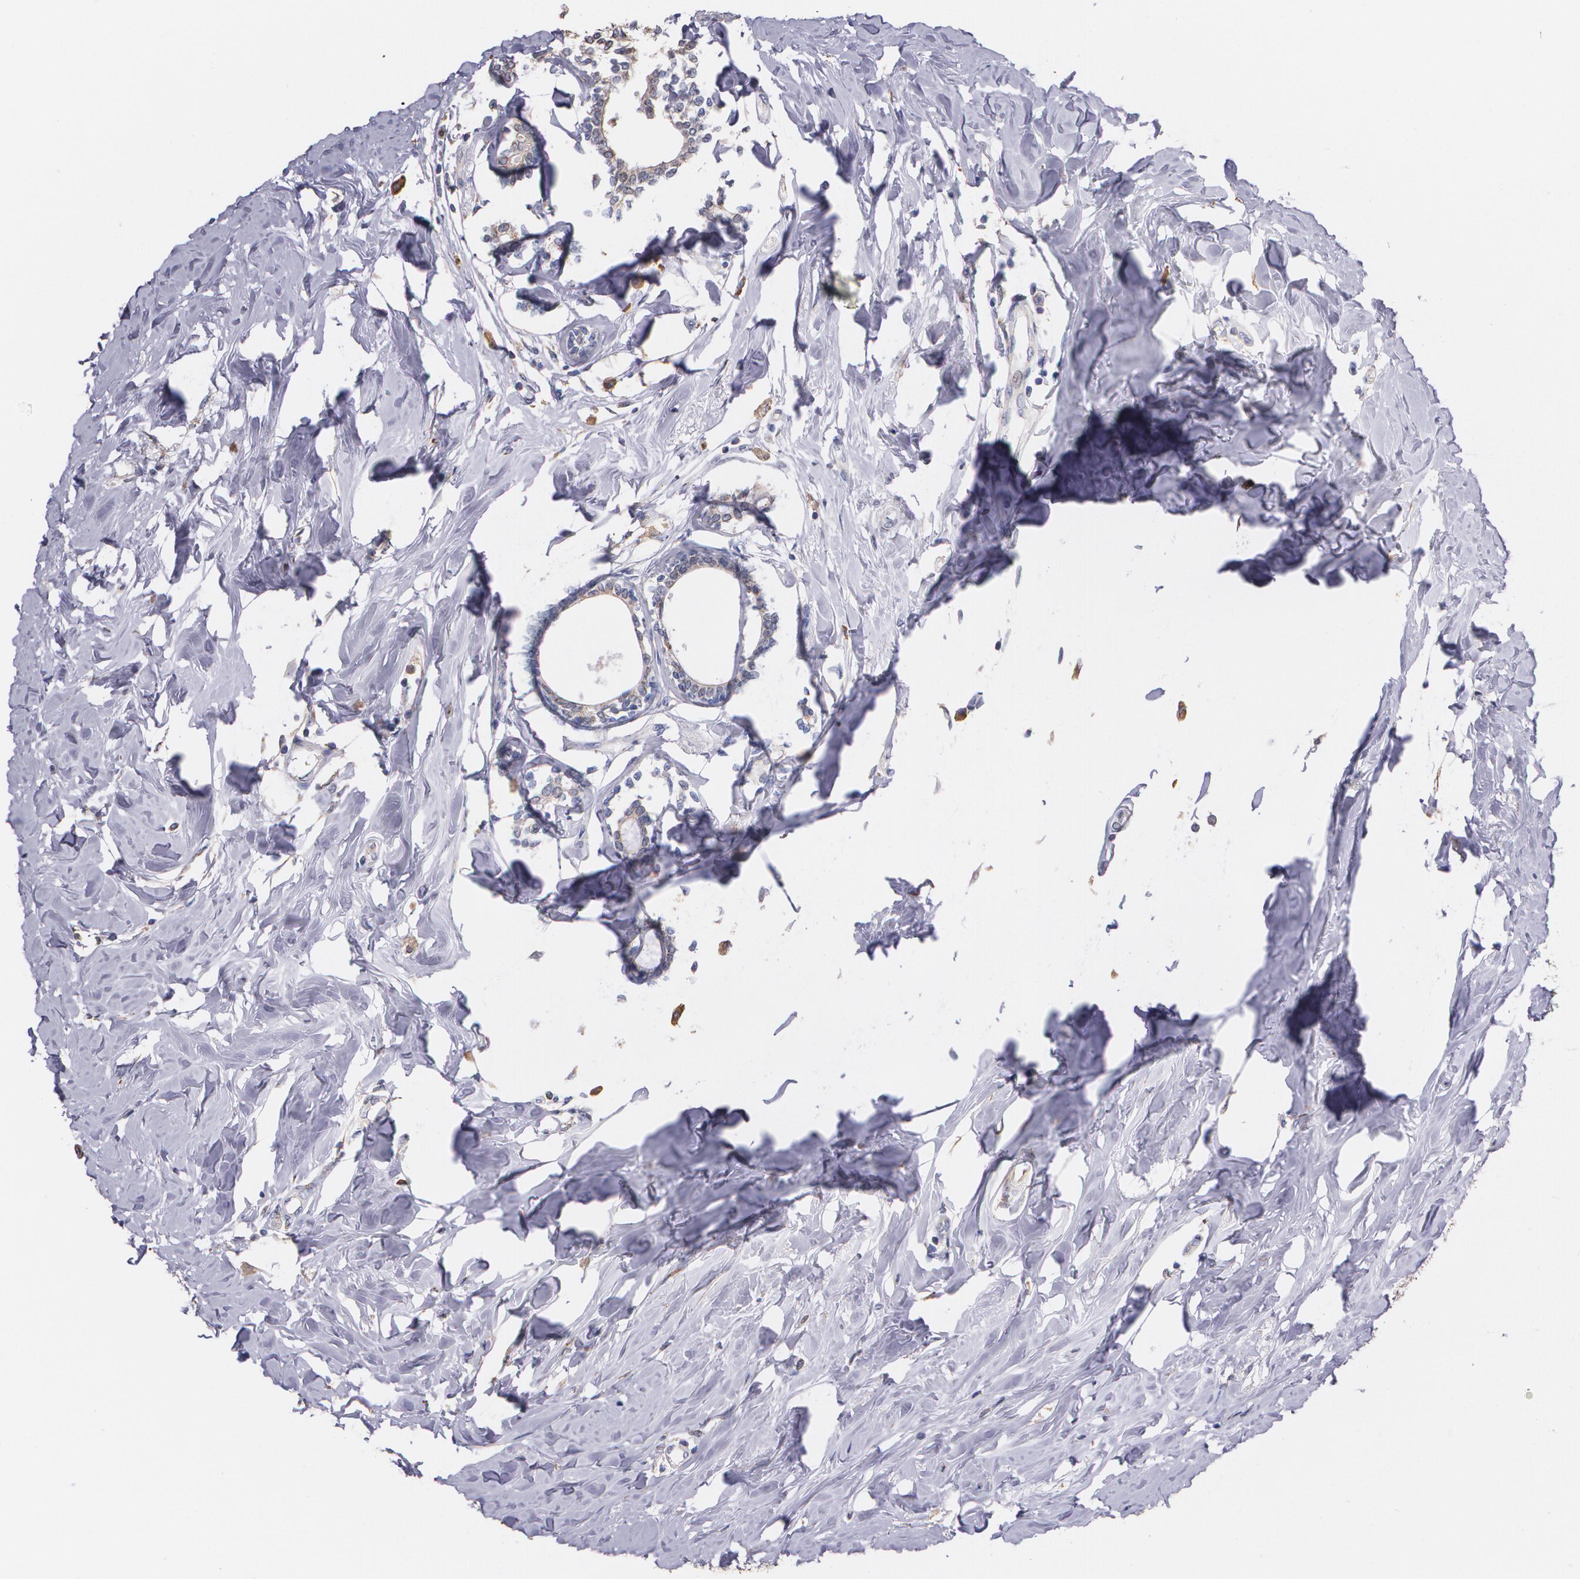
{"staining": {"intensity": "moderate", "quantity": ">75%", "location": "cytoplasmic/membranous"}, "tissue": "breast cancer", "cell_type": "Tumor cells", "image_type": "cancer", "snomed": [{"axis": "morphology", "description": "Lobular carcinoma"}, {"axis": "topography", "description": "Breast"}], "caption": "The histopathology image demonstrates a brown stain indicating the presence of a protein in the cytoplasmic/membranous of tumor cells in breast cancer (lobular carcinoma).", "gene": "ATF3", "patient": {"sex": "female", "age": 51}}